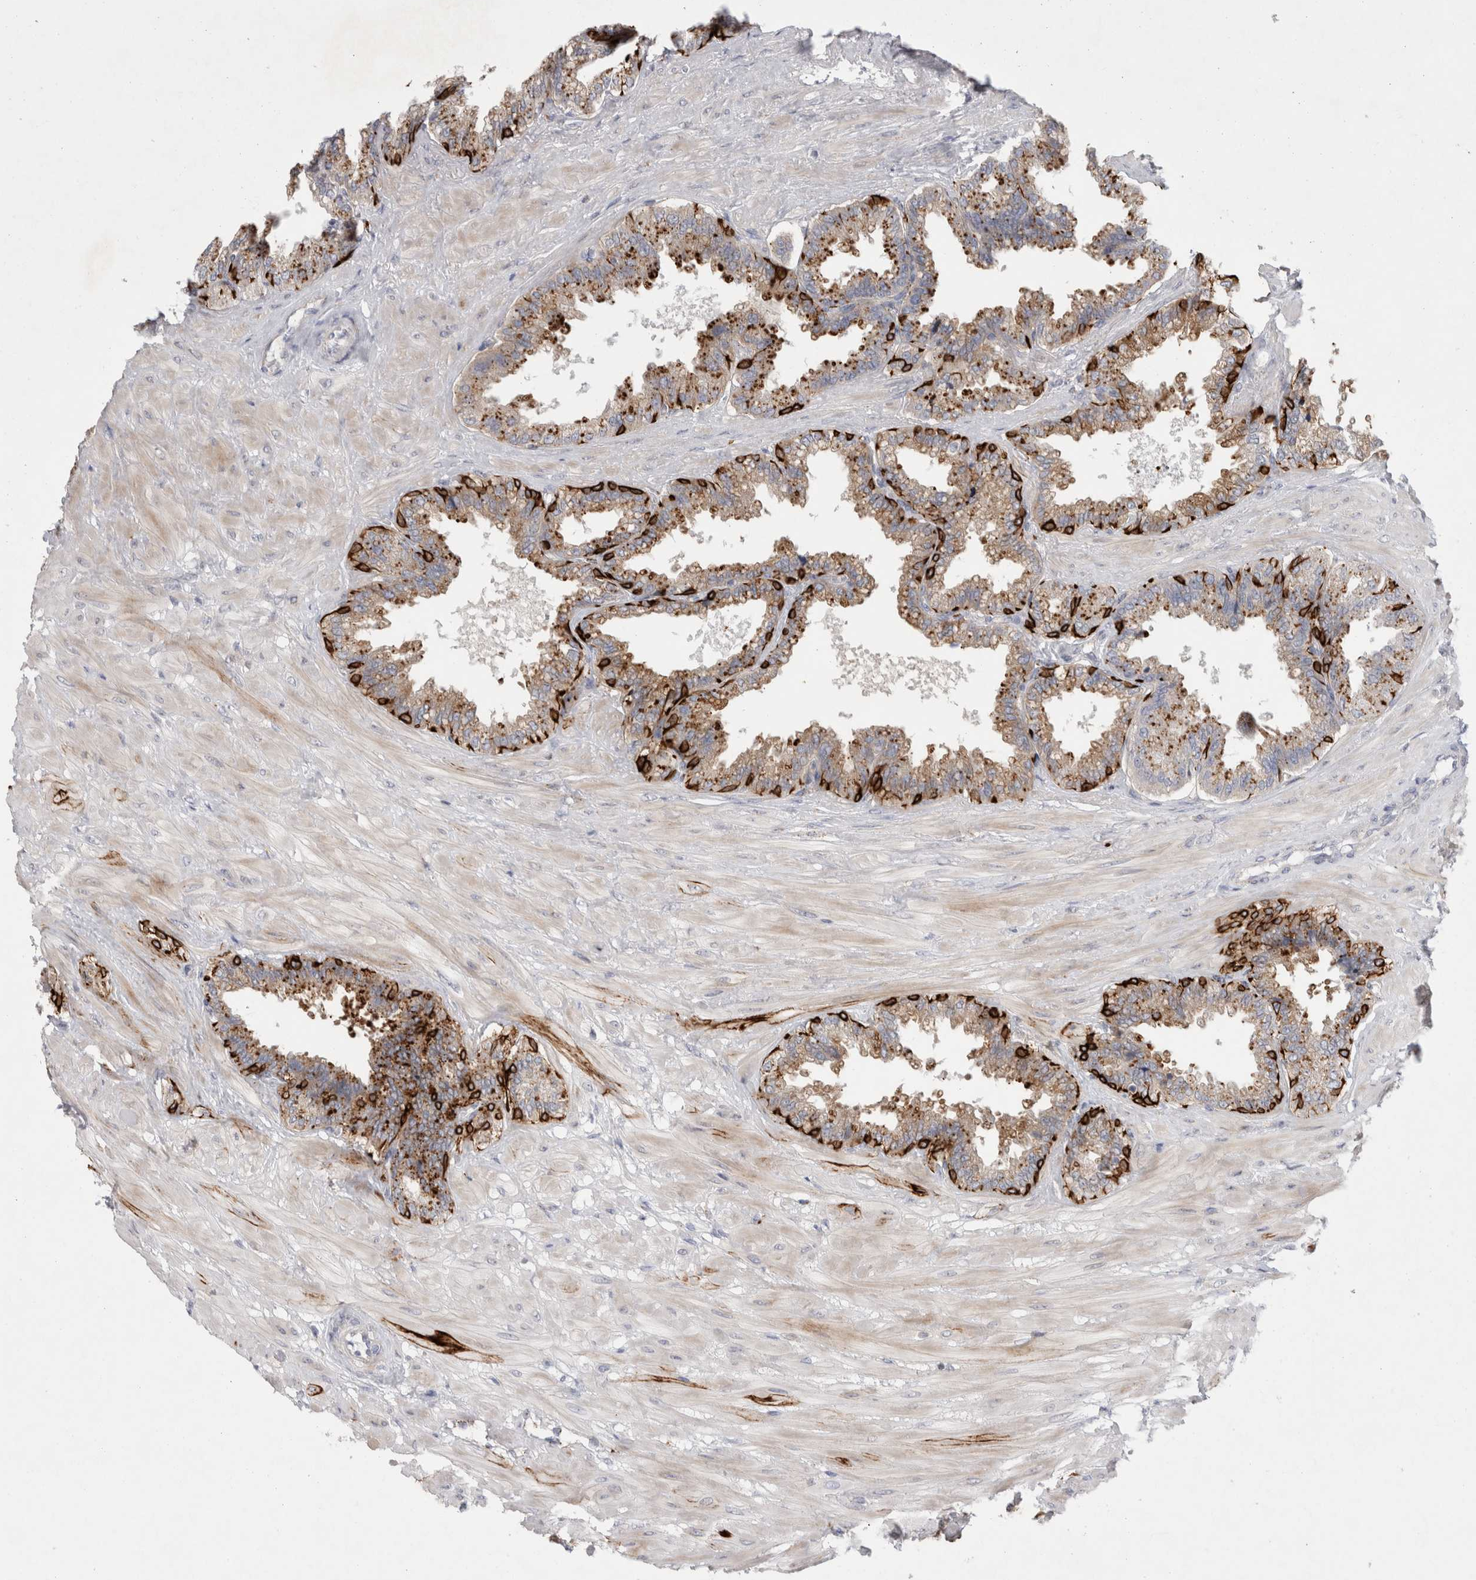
{"staining": {"intensity": "strong", "quantity": "25%-75%", "location": "cytoplasmic/membranous"}, "tissue": "seminal vesicle", "cell_type": "Glandular cells", "image_type": "normal", "snomed": [{"axis": "morphology", "description": "Normal tissue, NOS"}, {"axis": "topography", "description": "Seminal veicle"}], "caption": "About 25%-75% of glandular cells in unremarkable human seminal vesicle exhibit strong cytoplasmic/membranous protein staining as visualized by brown immunohistochemical staining.", "gene": "GAA", "patient": {"sex": "male", "age": 46}}